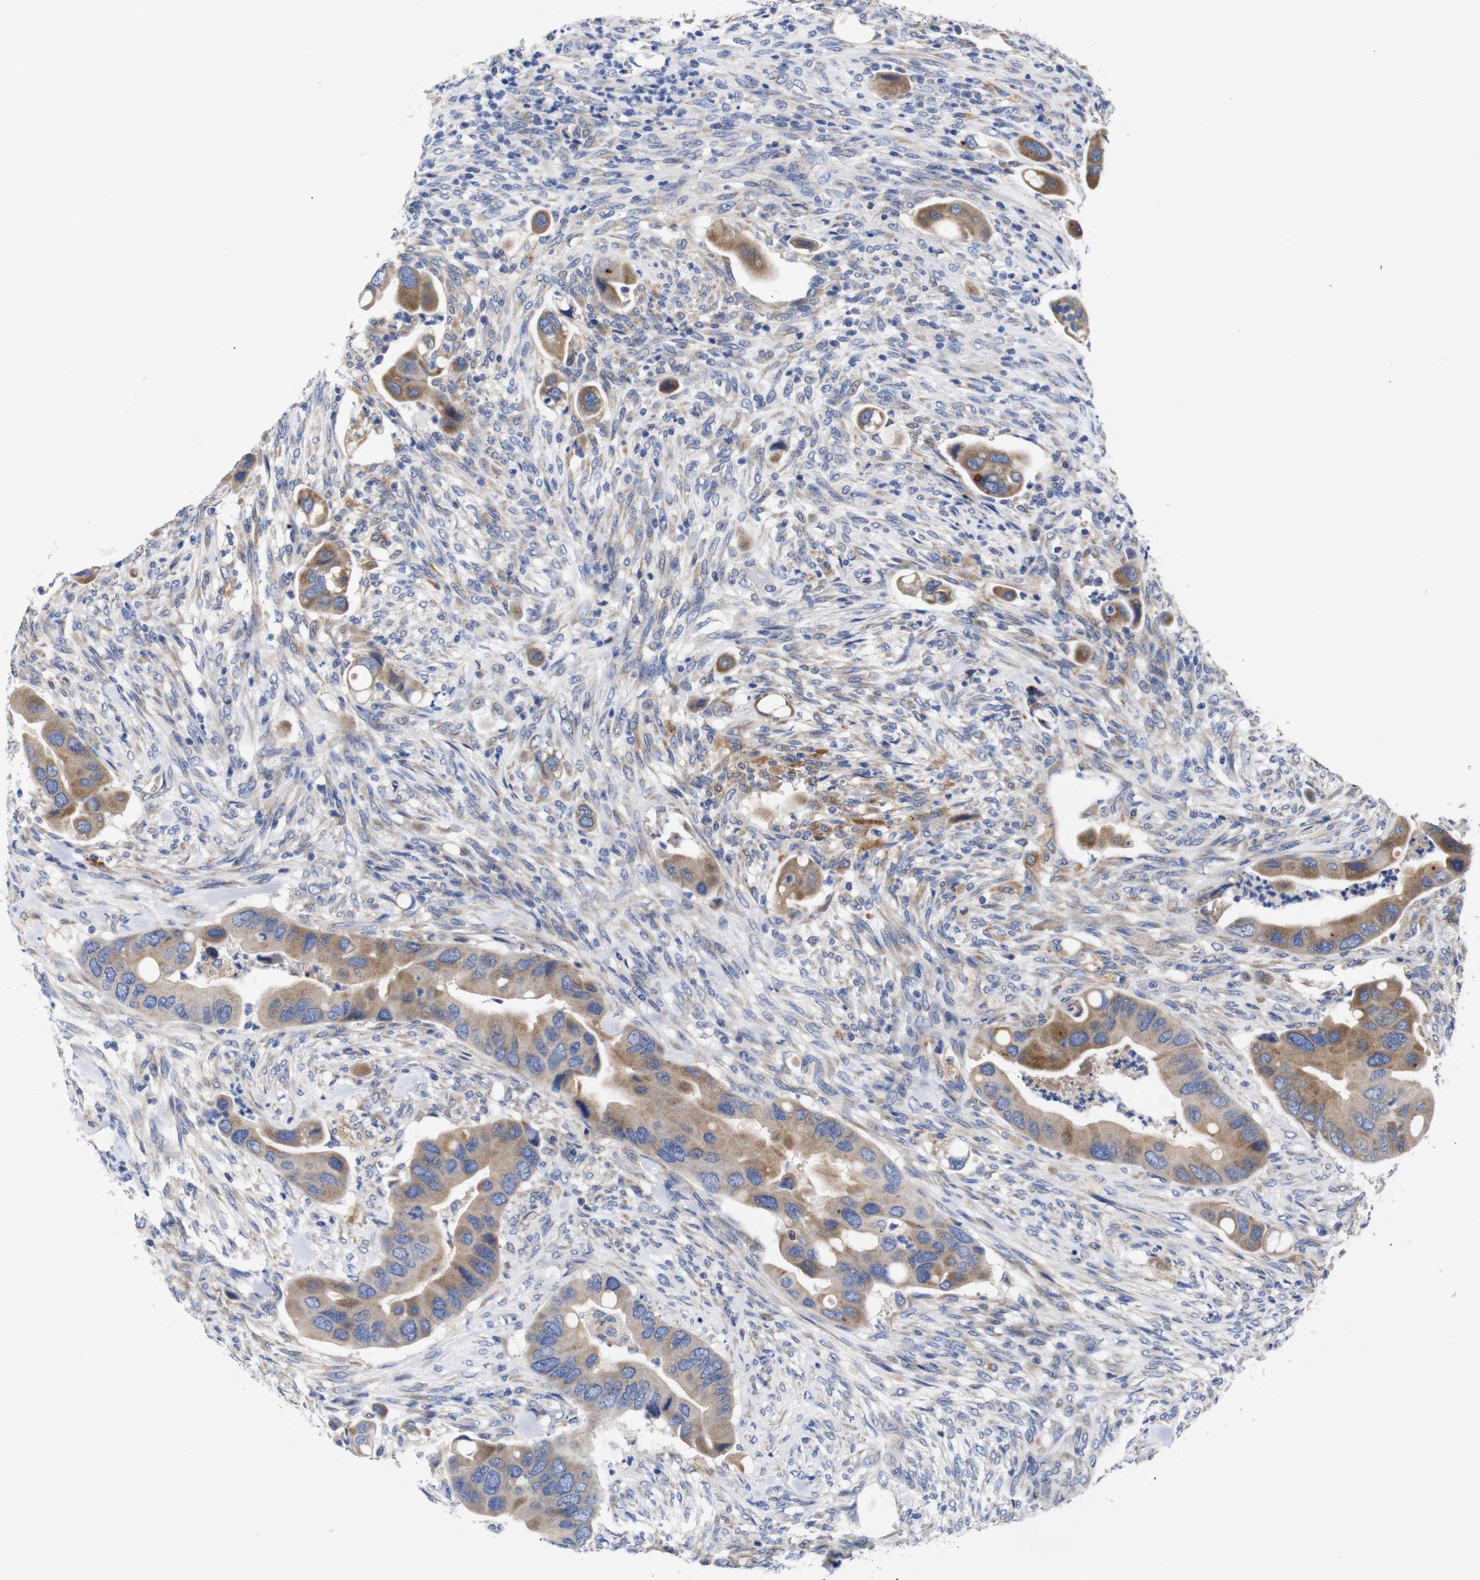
{"staining": {"intensity": "moderate", "quantity": ">75%", "location": "cytoplasmic/membranous"}, "tissue": "colorectal cancer", "cell_type": "Tumor cells", "image_type": "cancer", "snomed": [{"axis": "morphology", "description": "Adenocarcinoma, NOS"}, {"axis": "topography", "description": "Rectum"}], "caption": "Moderate cytoplasmic/membranous expression for a protein is identified in approximately >75% of tumor cells of colorectal adenocarcinoma using immunohistochemistry (IHC).", "gene": "OPN3", "patient": {"sex": "female", "age": 57}}